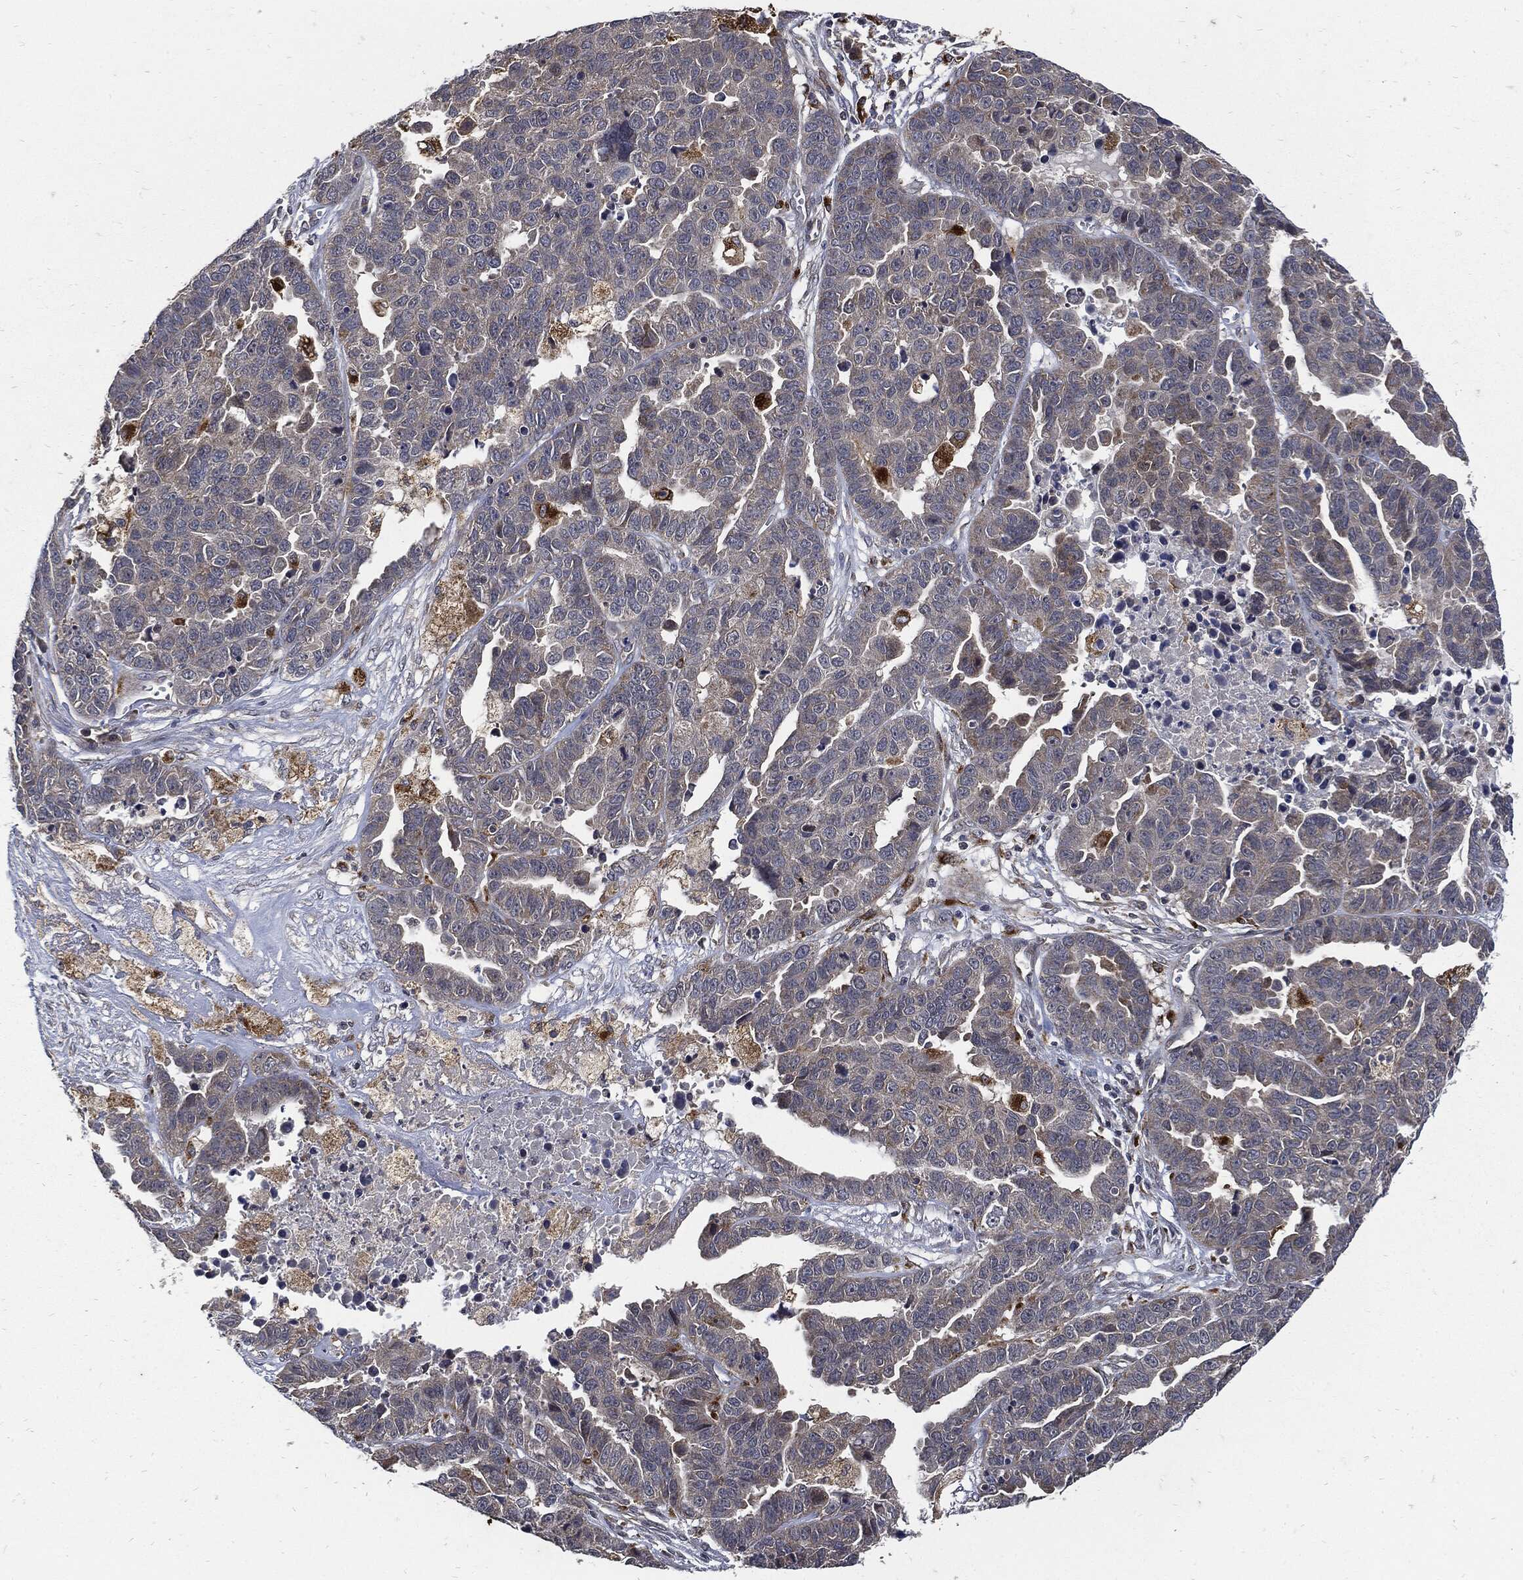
{"staining": {"intensity": "negative", "quantity": "none", "location": "none"}, "tissue": "ovarian cancer", "cell_type": "Tumor cells", "image_type": "cancer", "snomed": [{"axis": "morphology", "description": "Cystadenocarcinoma, serous, NOS"}, {"axis": "topography", "description": "Ovary"}], "caption": "A micrograph of human ovarian cancer (serous cystadenocarcinoma) is negative for staining in tumor cells.", "gene": "SLC31A2", "patient": {"sex": "female", "age": 87}}